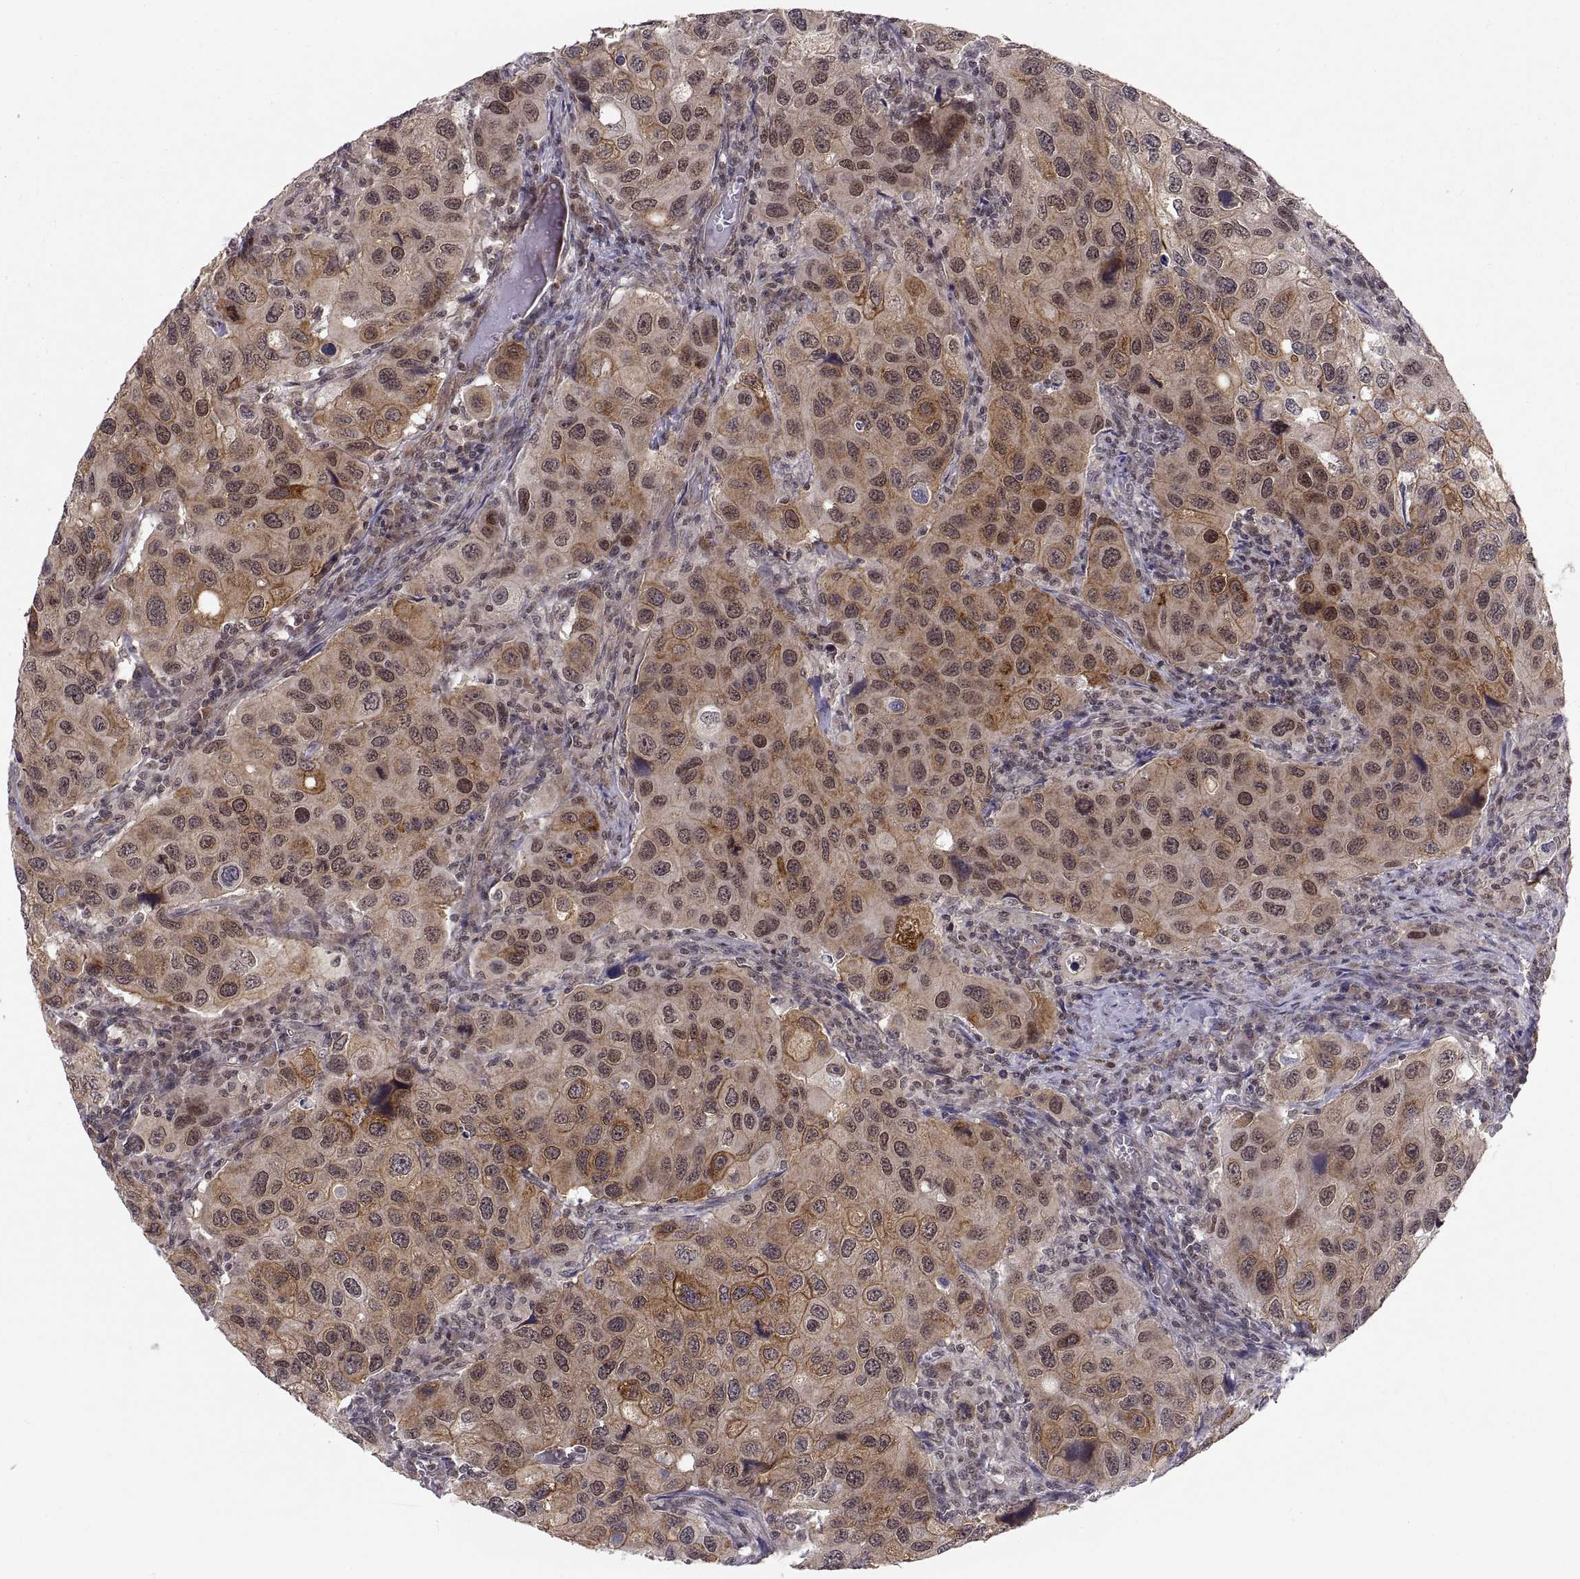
{"staining": {"intensity": "strong", "quantity": "<25%", "location": "cytoplasmic/membranous"}, "tissue": "urothelial cancer", "cell_type": "Tumor cells", "image_type": "cancer", "snomed": [{"axis": "morphology", "description": "Urothelial carcinoma, High grade"}, {"axis": "topography", "description": "Urinary bladder"}], "caption": "Urothelial cancer stained with a brown dye exhibits strong cytoplasmic/membranous positive staining in about <25% of tumor cells.", "gene": "ABL2", "patient": {"sex": "male", "age": 79}}